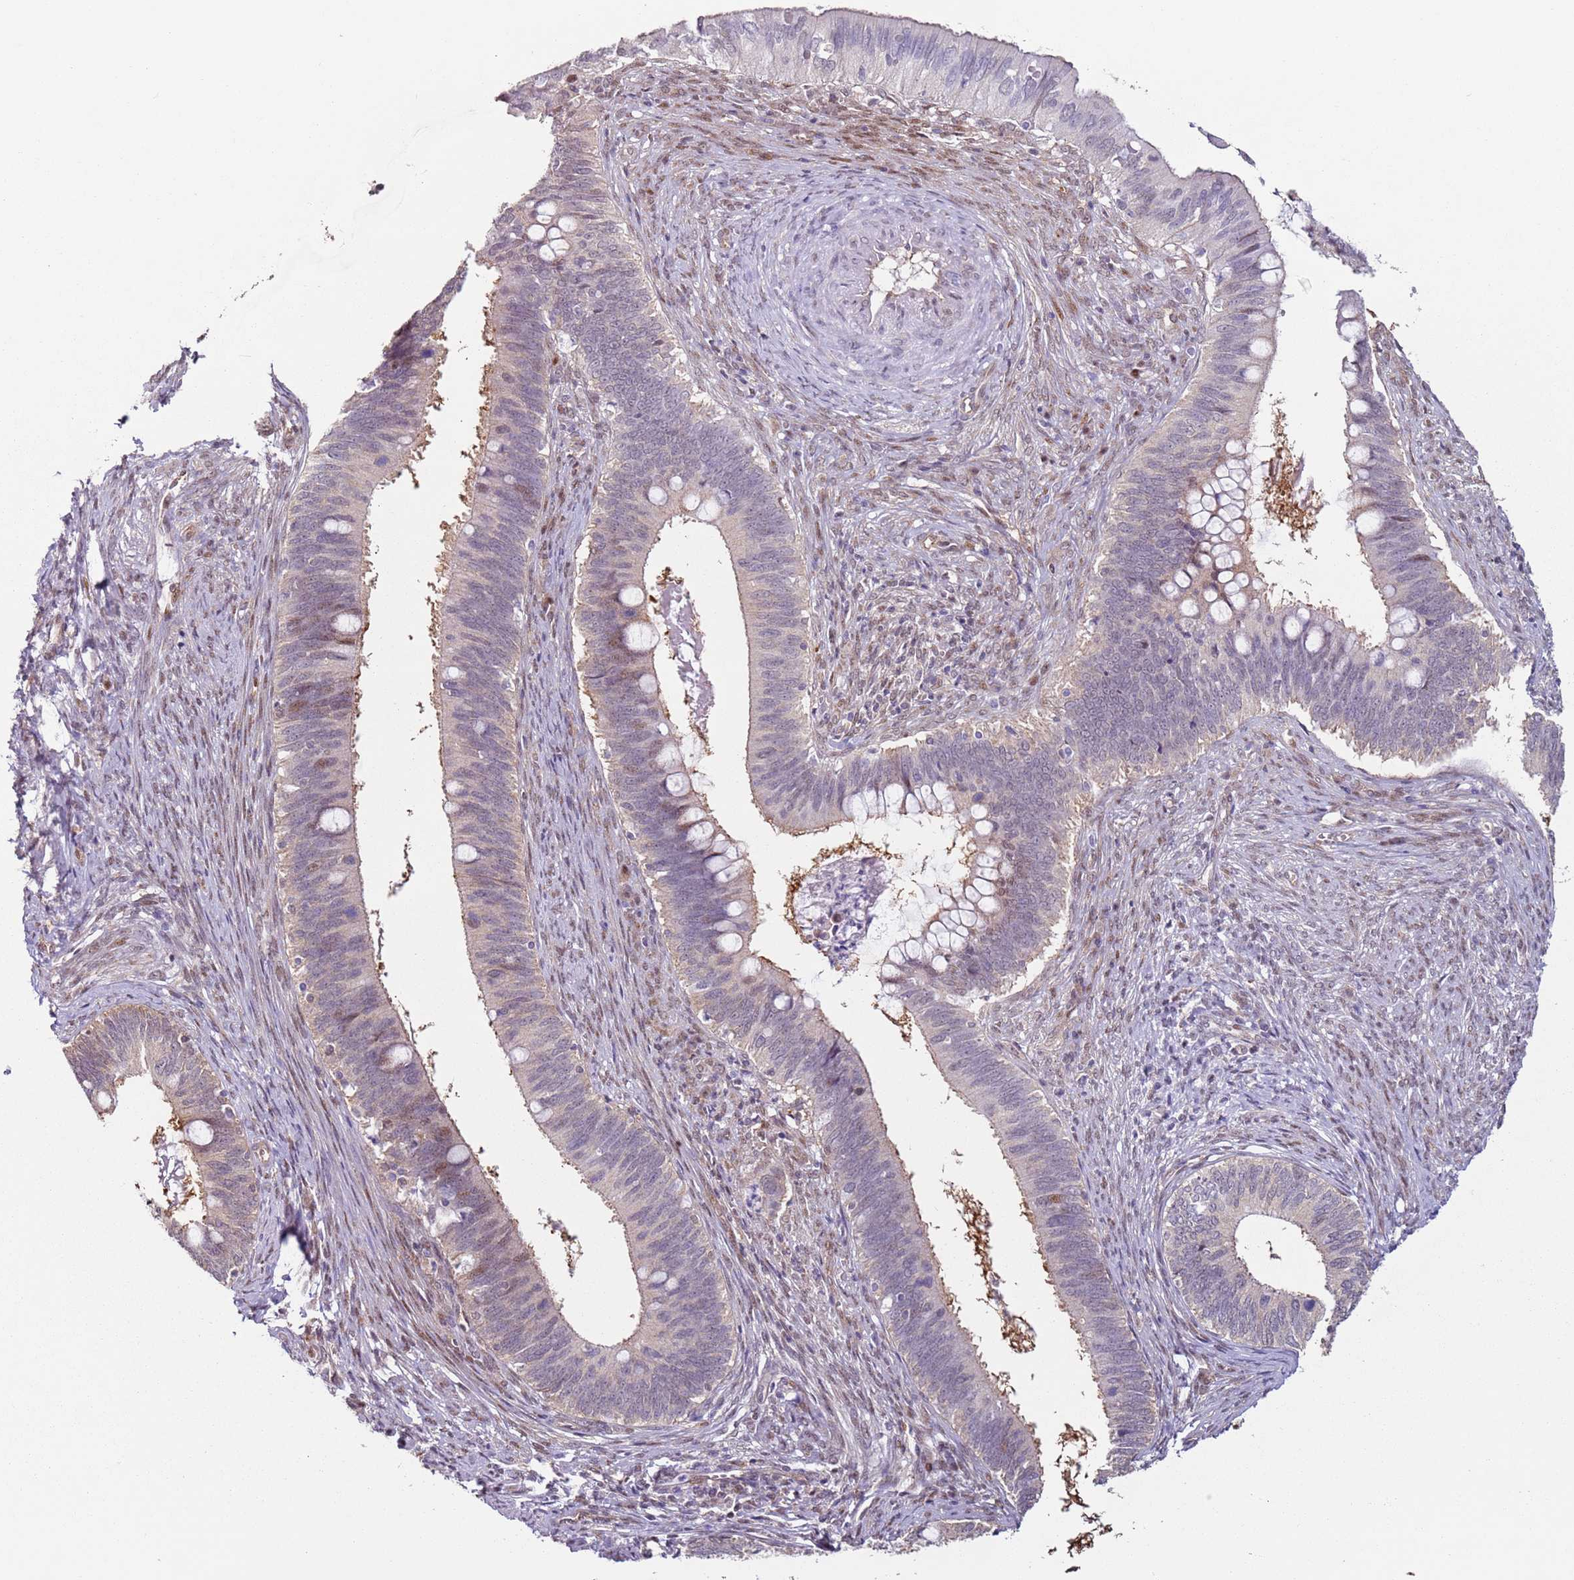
{"staining": {"intensity": "moderate", "quantity": "<25%", "location": "nuclear"}, "tissue": "cervical cancer", "cell_type": "Tumor cells", "image_type": "cancer", "snomed": [{"axis": "morphology", "description": "Adenocarcinoma, NOS"}, {"axis": "topography", "description": "Cervix"}], "caption": "Immunohistochemical staining of cervical cancer shows low levels of moderate nuclear protein positivity in about <25% of tumor cells.", "gene": "PSMD4", "patient": {"sex": "female", "age": 42}}